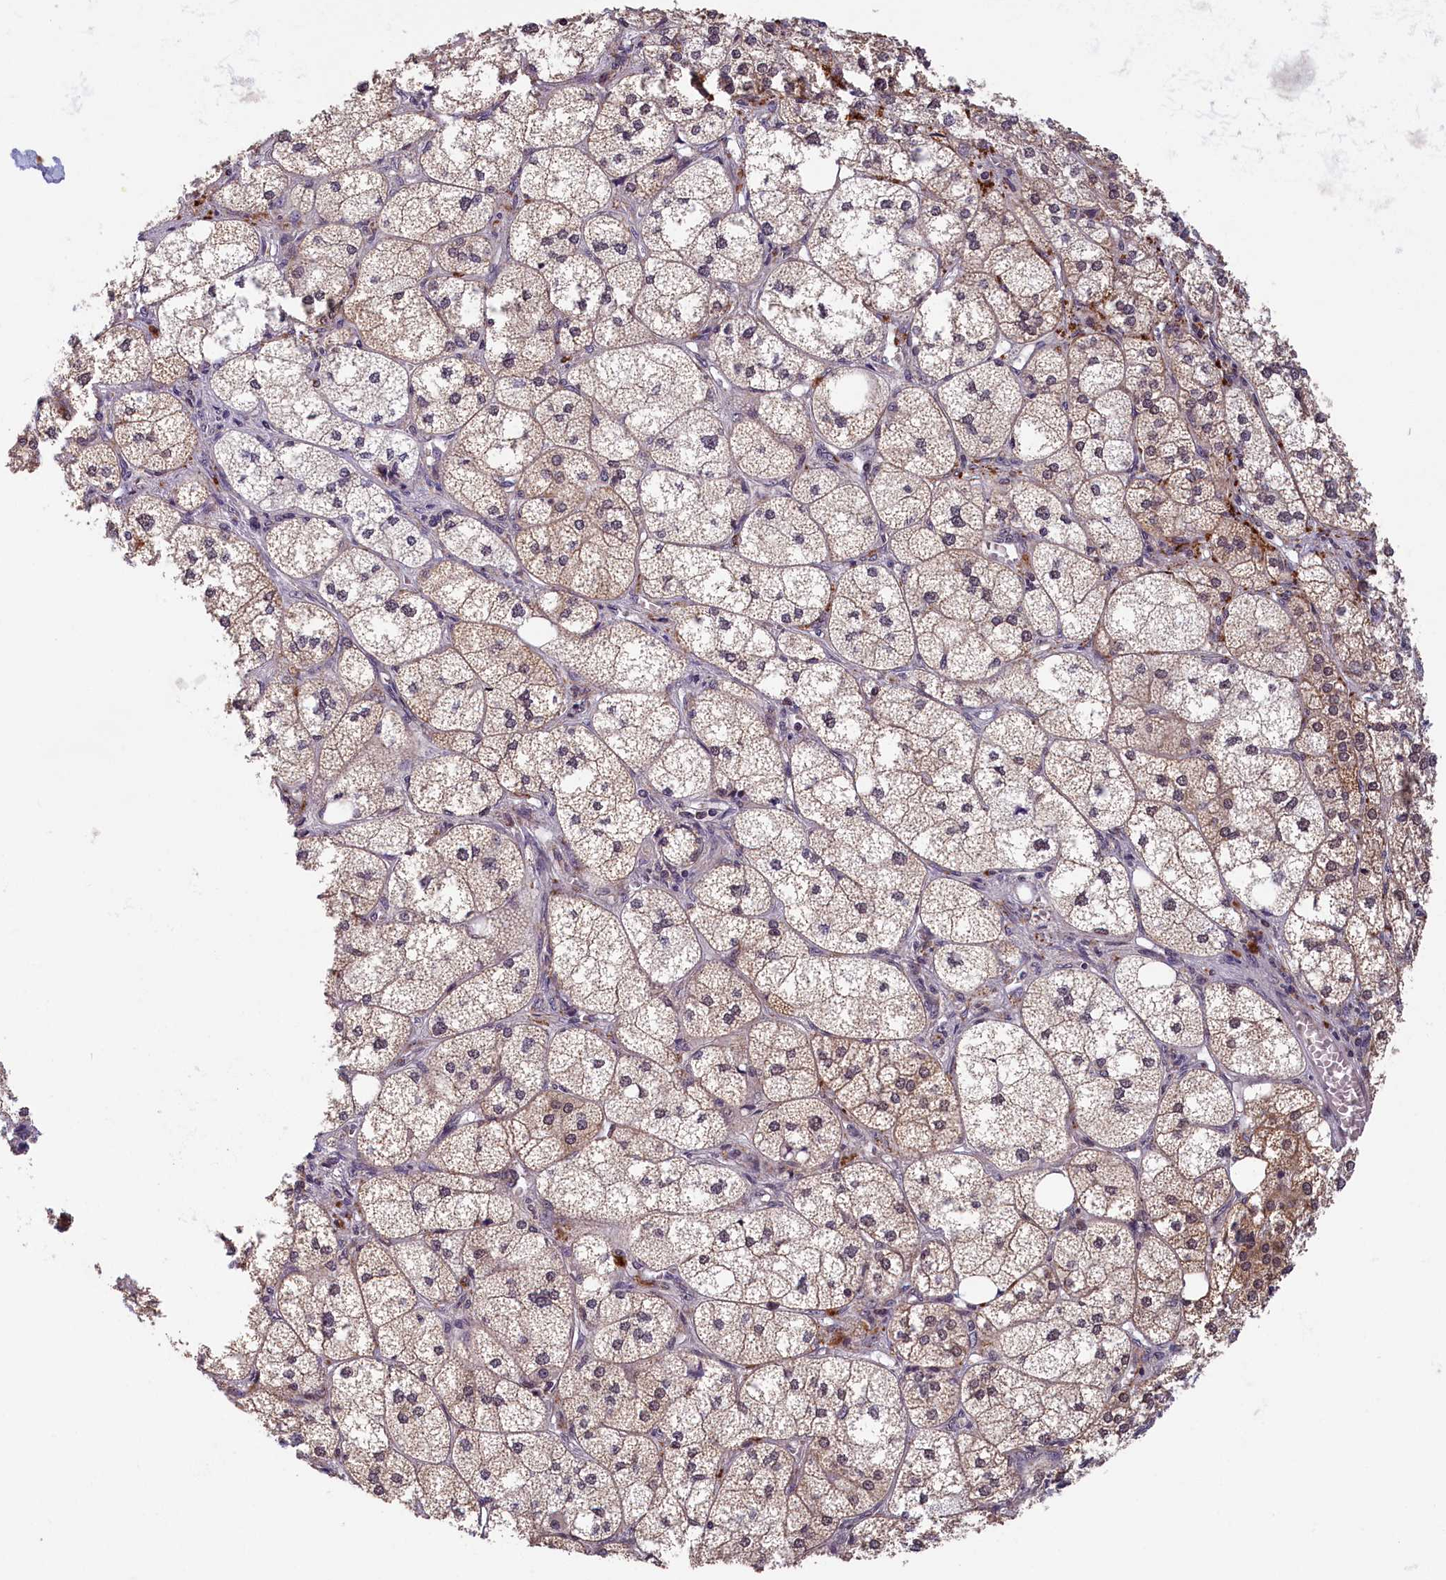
{"staining": {"intensity": "strong", "quantity": "25%-75%", "location": "cytoplasmic/membranous,nuclear"}, "tissue": "adrenal gland", "cell_type": "Glandular cells", "image_type": "normal", "snomed": [{"axis": "morphology", "description": "Normal tissue, NOS"}, {"axis": "topography", "description": "Adrenal gland"}], "caption": "Immunohistochemistry (IHC) of benign adrenal gland reveals high levels of strong cytoplasmic/membranous,nuclear staining in about 25%-75% of glandular cells.", "gene": "KCNK6", "patient": {"sex": "female", "age": 61}}